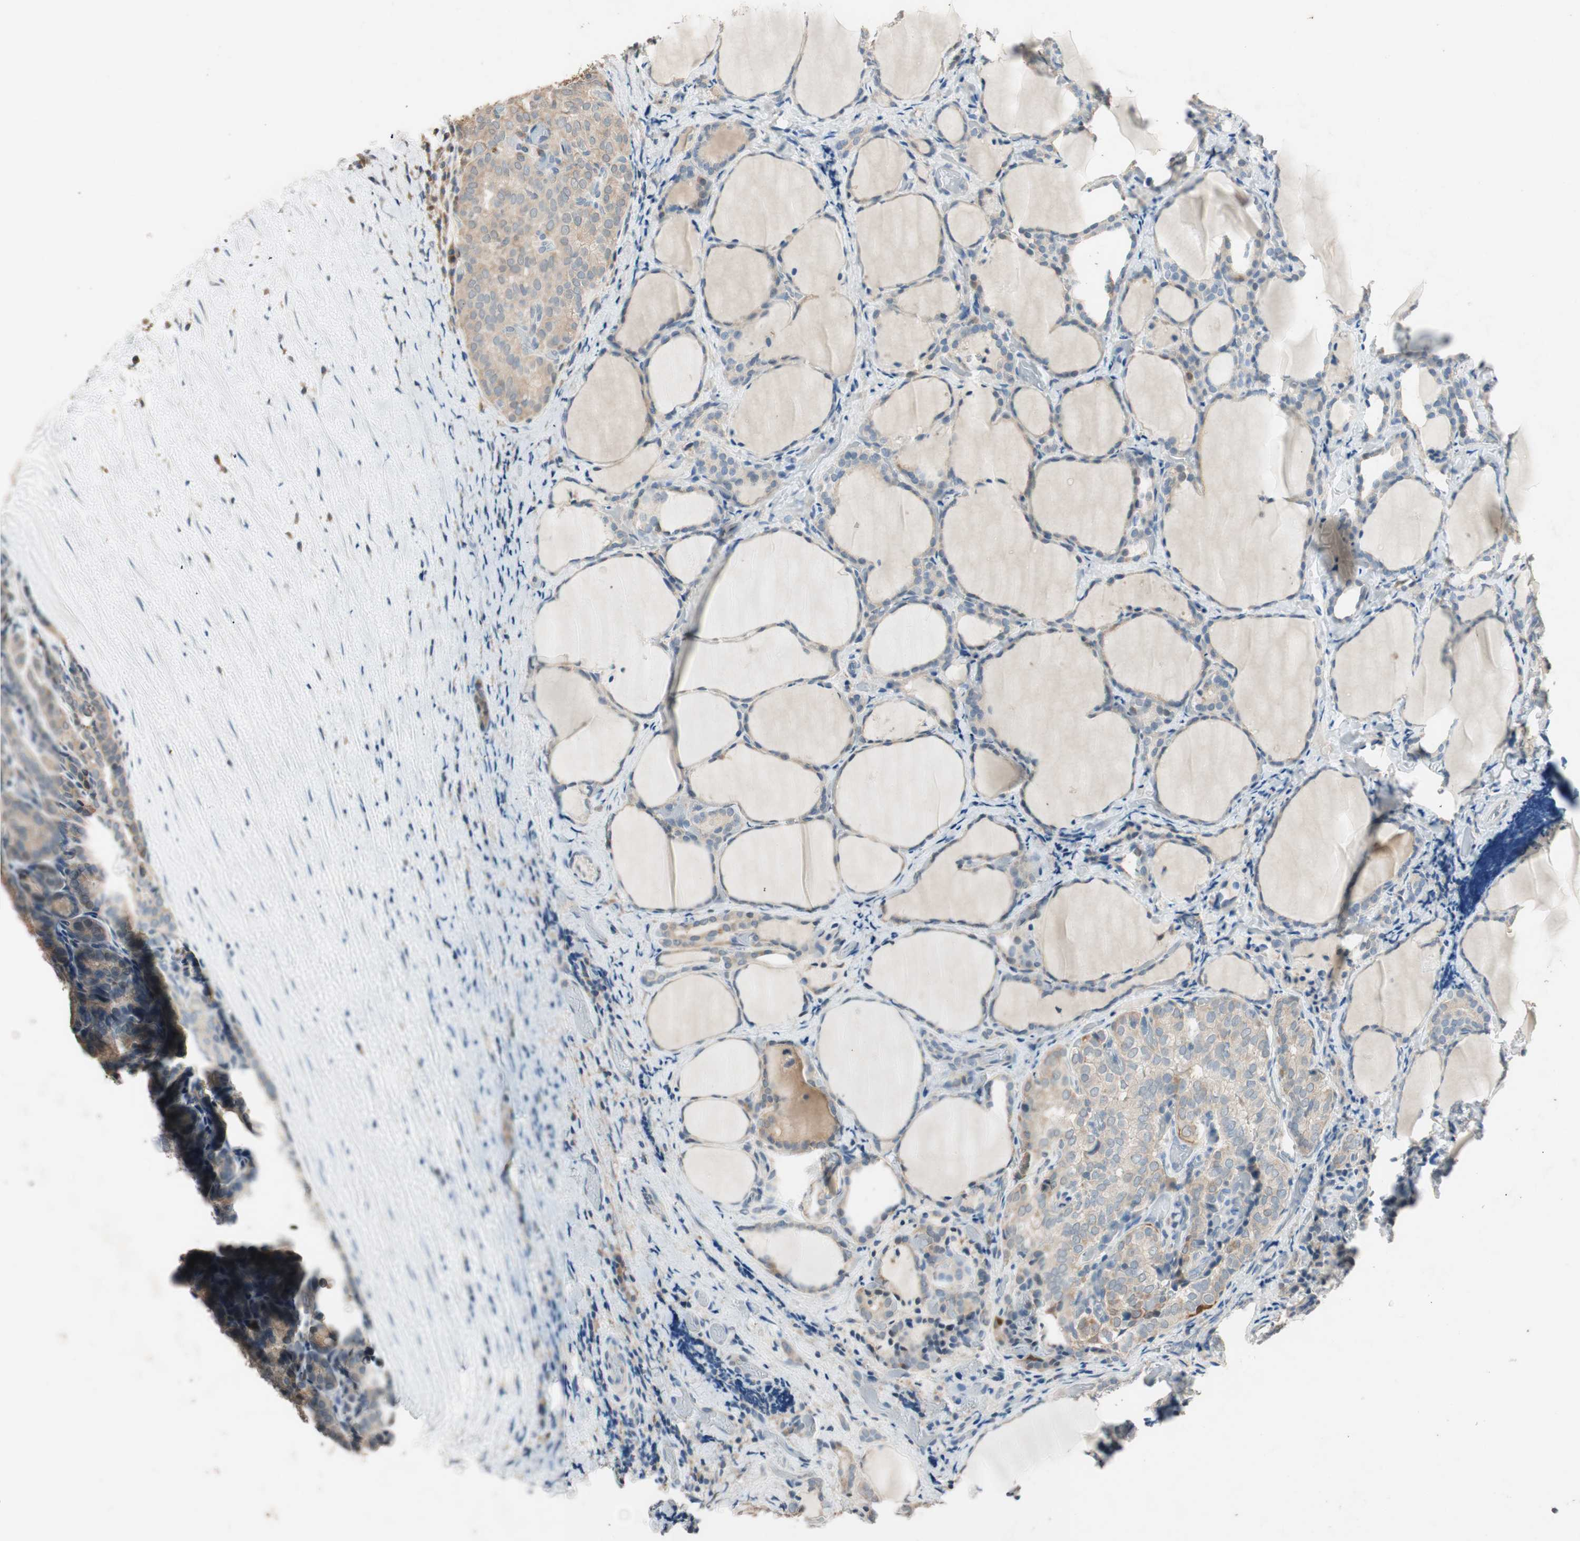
{"staining": {"intensity": "weak", "quantity": ">75%", "location": "cytoplasmic/membranous"}, "tissue": "thyroid cancer", "cell_type": "Tumor cells", "image_type": "cancer", "snomed": [{"axis": "morphology", "description": "Normal tissue, NOS"}, {"axis": "morphology", "description": "Papillary adenocarcinoma, NOS"}, {"axis": "topography", "description": "Thyroid gland"}], "caption": "This image reveals immunohistochemistry staining of thyroid papillary adenocarcinoma, with low weak cytoplasmic/membranous expression in approximately >75% of tumor cells.", "gene": "SERPINB5", "patient": {"sex": "female", "age": 30}}